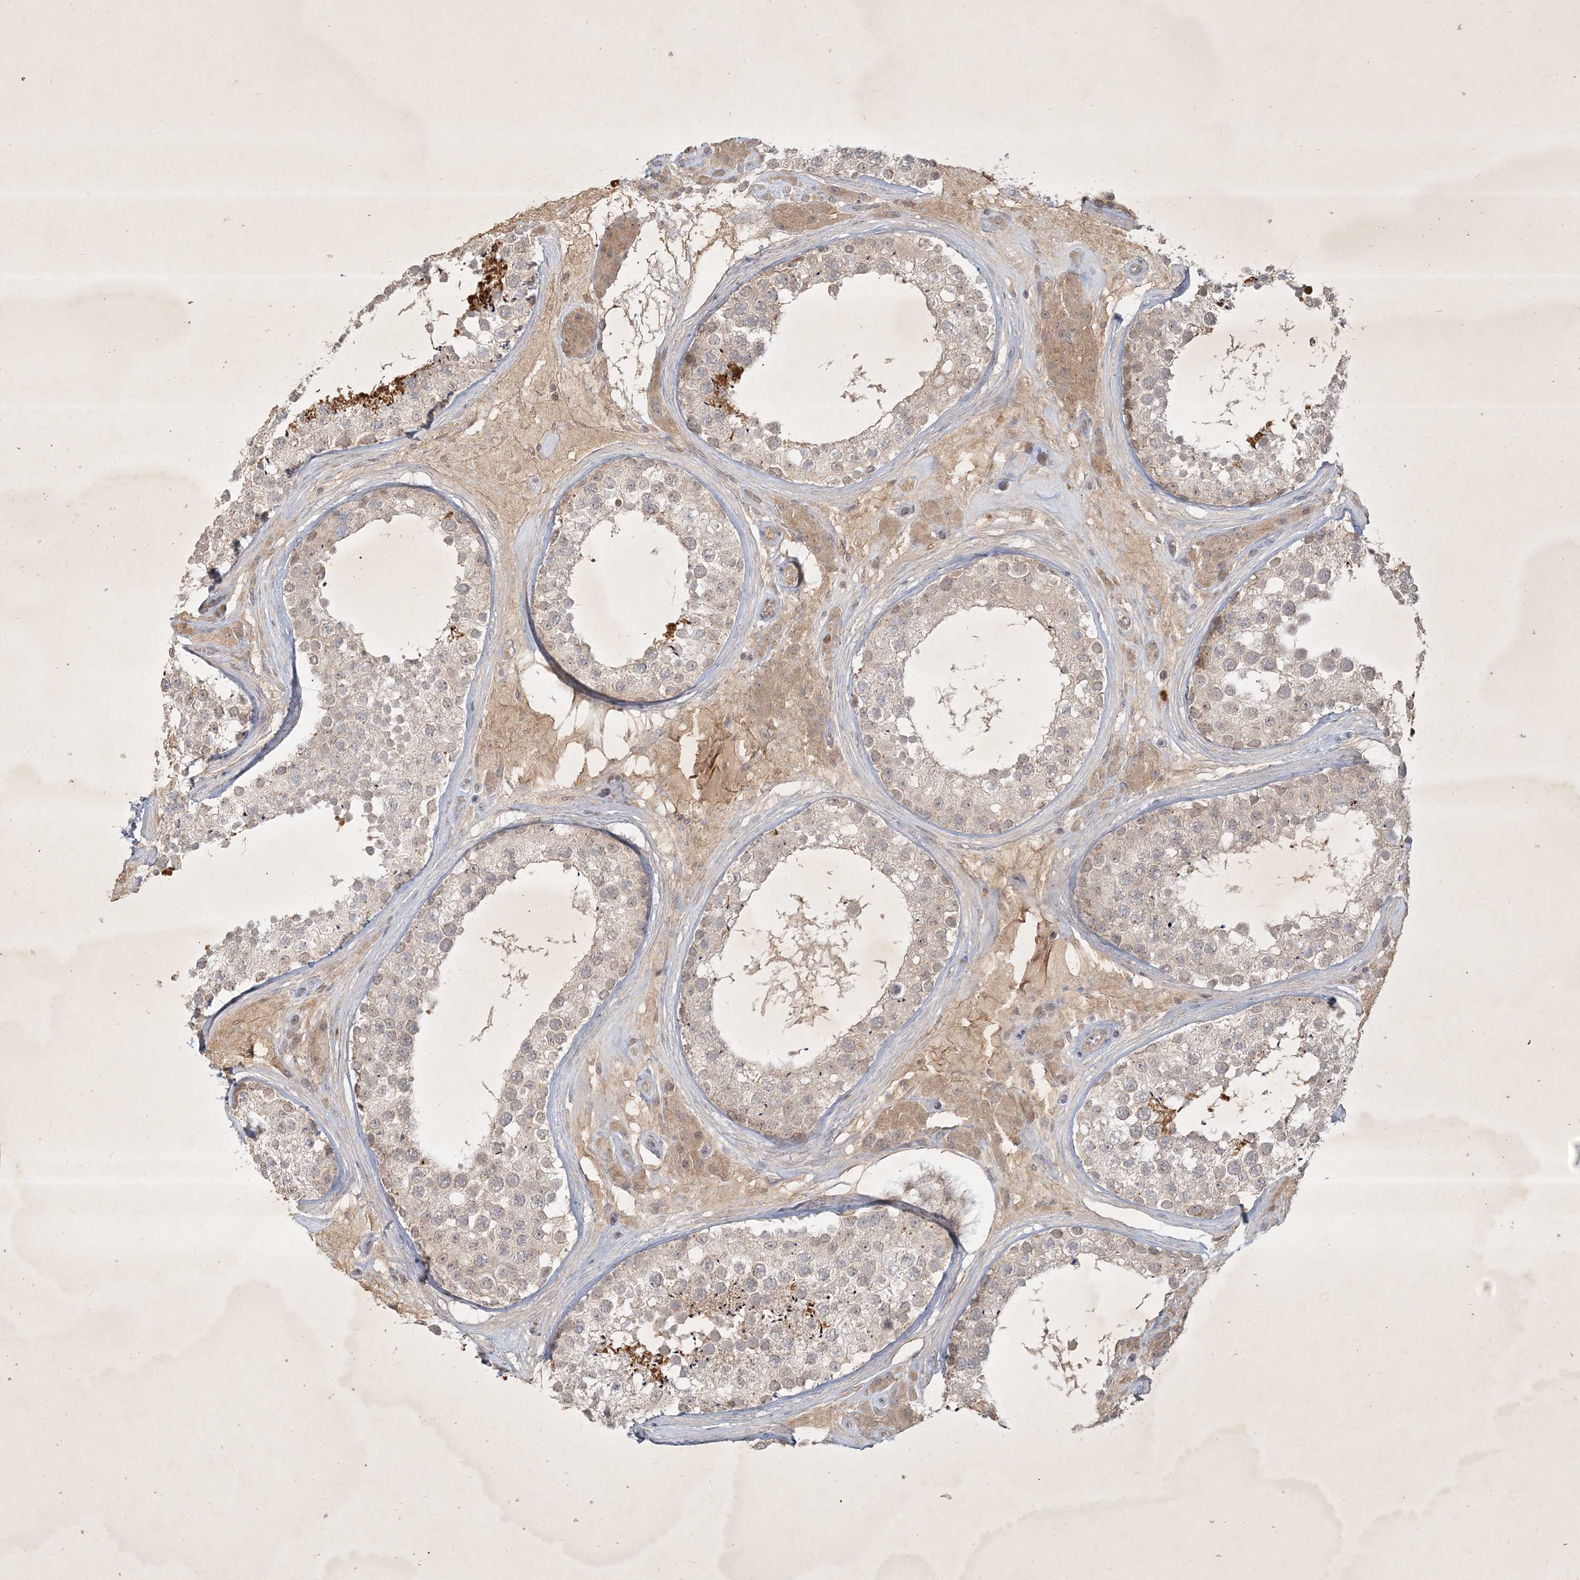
{"staining": {"intensity": "moderate", "quantity": "<25%", "location": "cytoplasmic/membranous"}, "tissue": "testis", "cell_type": "Cells in seminiferous ducts", "image_type": "normal", "snomed": [{"axis": "morphology", "description": "Normal tissue, NOS"}, {"axis": "topography", "description": "Testis"}], "caption": "Protein analysis of normal testis exhibits moderate cytoplasmic/membranous staining in about <25% of cells in seminiferous ducts.", "gene": "BOD1L2", "patient": {"sex": "male", "age": 46}}